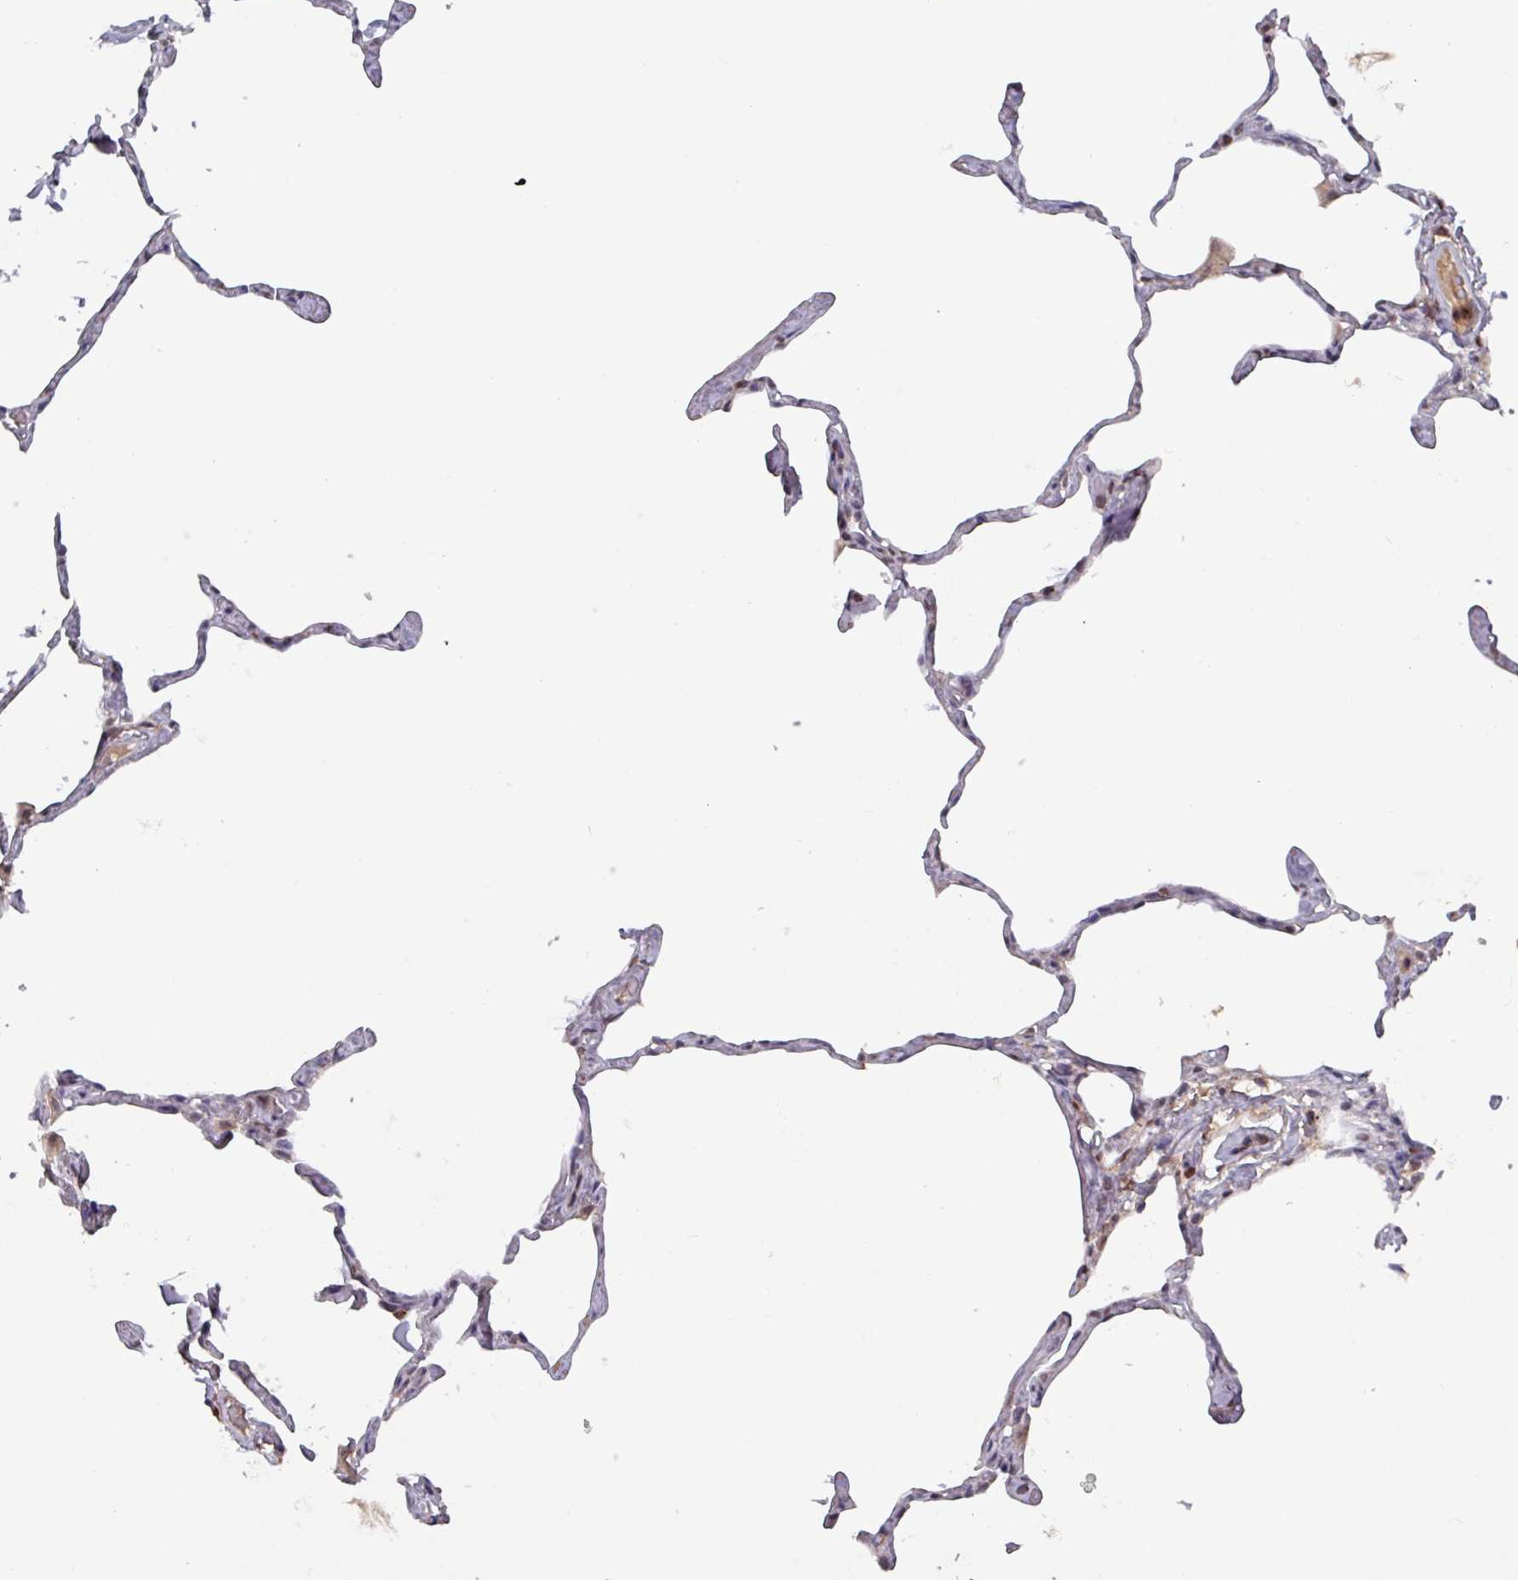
{"staining": {"intensity": "negative", "quantity": "none", "location": "none"}, "tissue": "lung", "cell_type": "Alveolar cells", "image_type": "normal", "snomed": [{"axis": "morphology", "description": "Normal tissue, NOS"}, {"axis": "topography", "description": "Lung"}], "caption": "High power microscopy image of an immunohistochemistry (IHC) photomicrograph of benign lung, revealing no significant expression in alveolar cells. (Immunohistochemistry (ihc), brightfield microscopy, high magnification).", "gene": "PRRX1", "patient": {"sex": "male", "age": 65}}